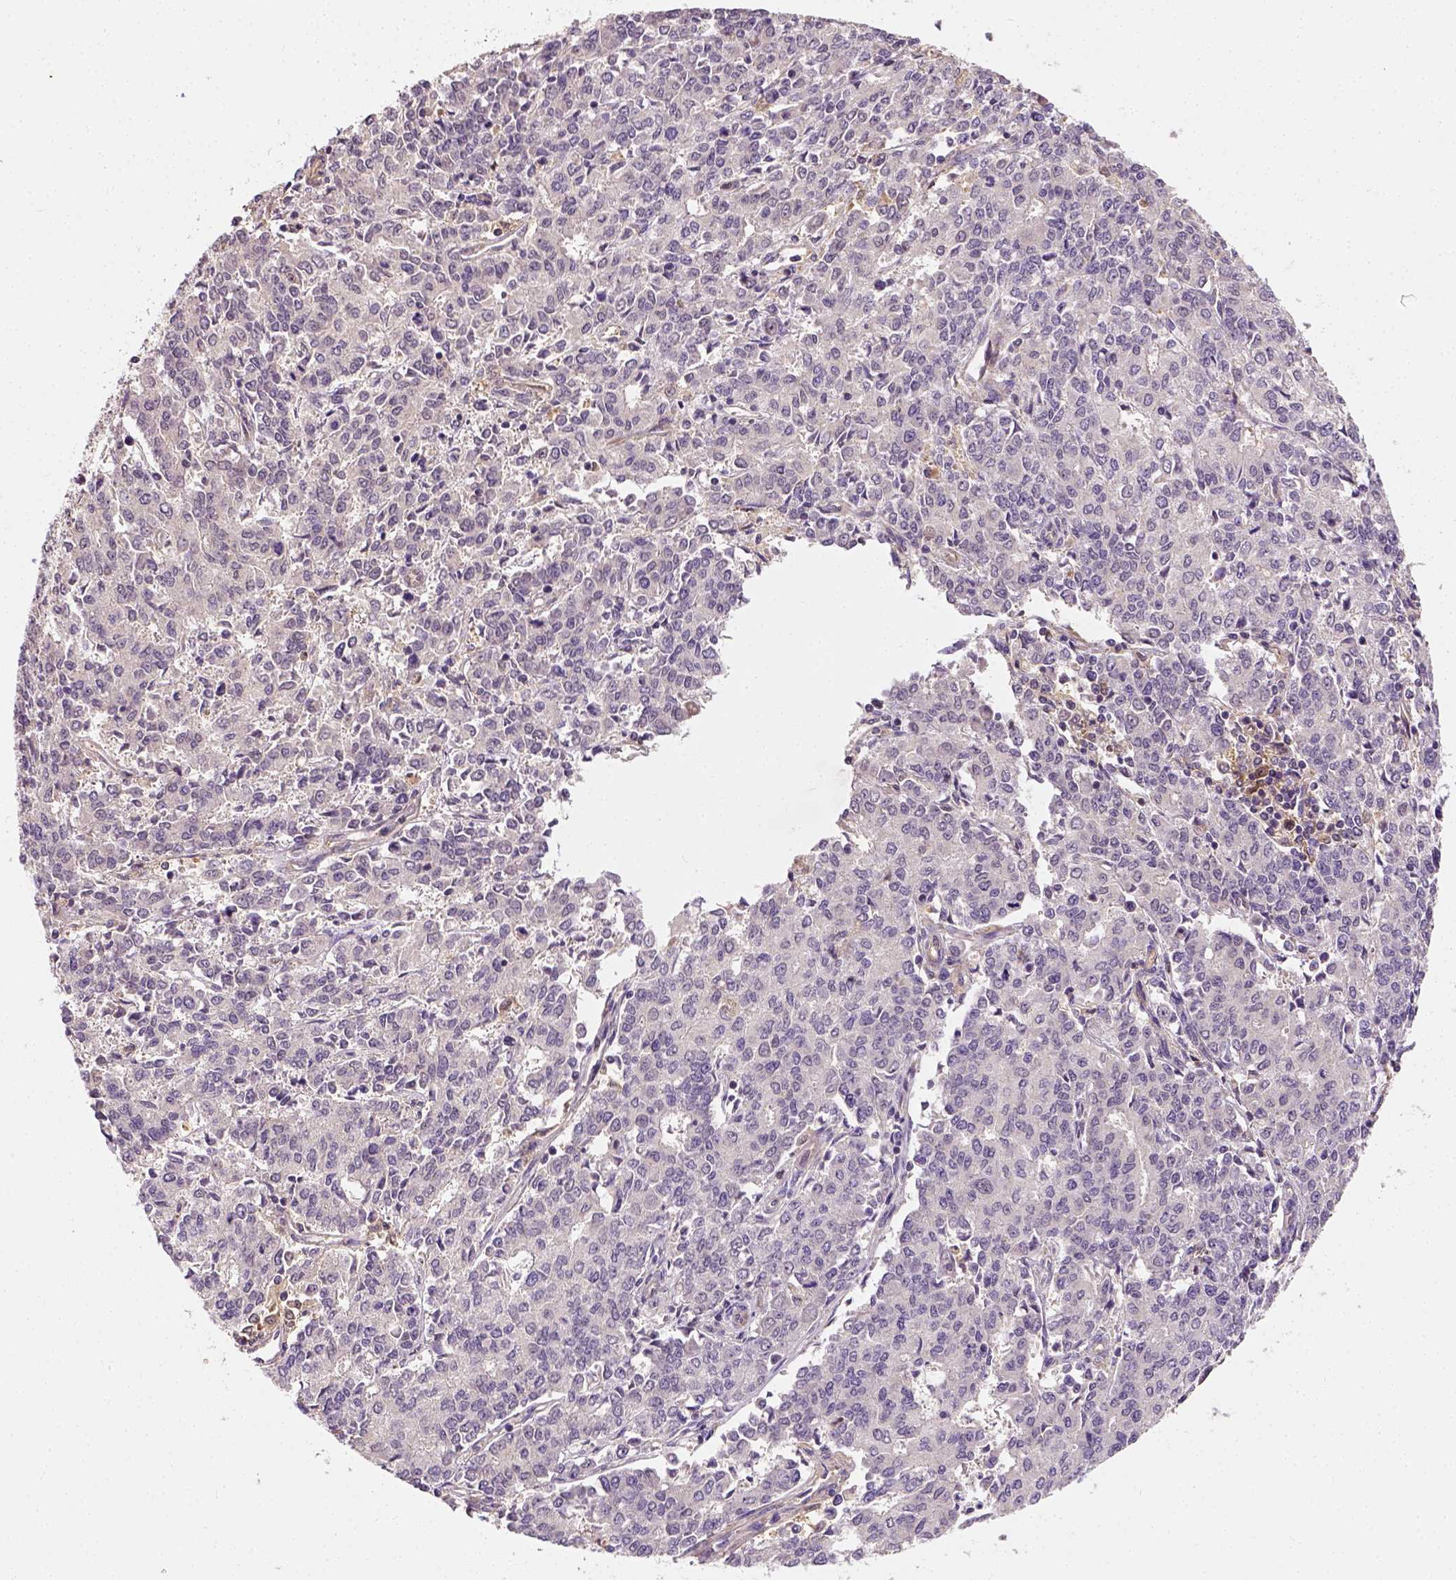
{"staining": {"intensity": "negative", "quantity": "none", "location": "none"}, "tissue": "endometrial cancer", "cell_type": "Tumor cells", "image_type": "cancer", "snomed": [{"axis": "morphology", "description": "Adenocarcinoma, NOS"}, {"axis": "topography", "description": "Endometrium"}], "caption": "Photomicrograph shows no protein expression in tumor cells of endometrial adenocarcinoma tissue. (Brightfield microscopy of DAB (3,3'-diaminobenzidine) immunohistochemistry at high magnification).", "gene": "MATK", "patient": {"sex": "female", "age": 50}}